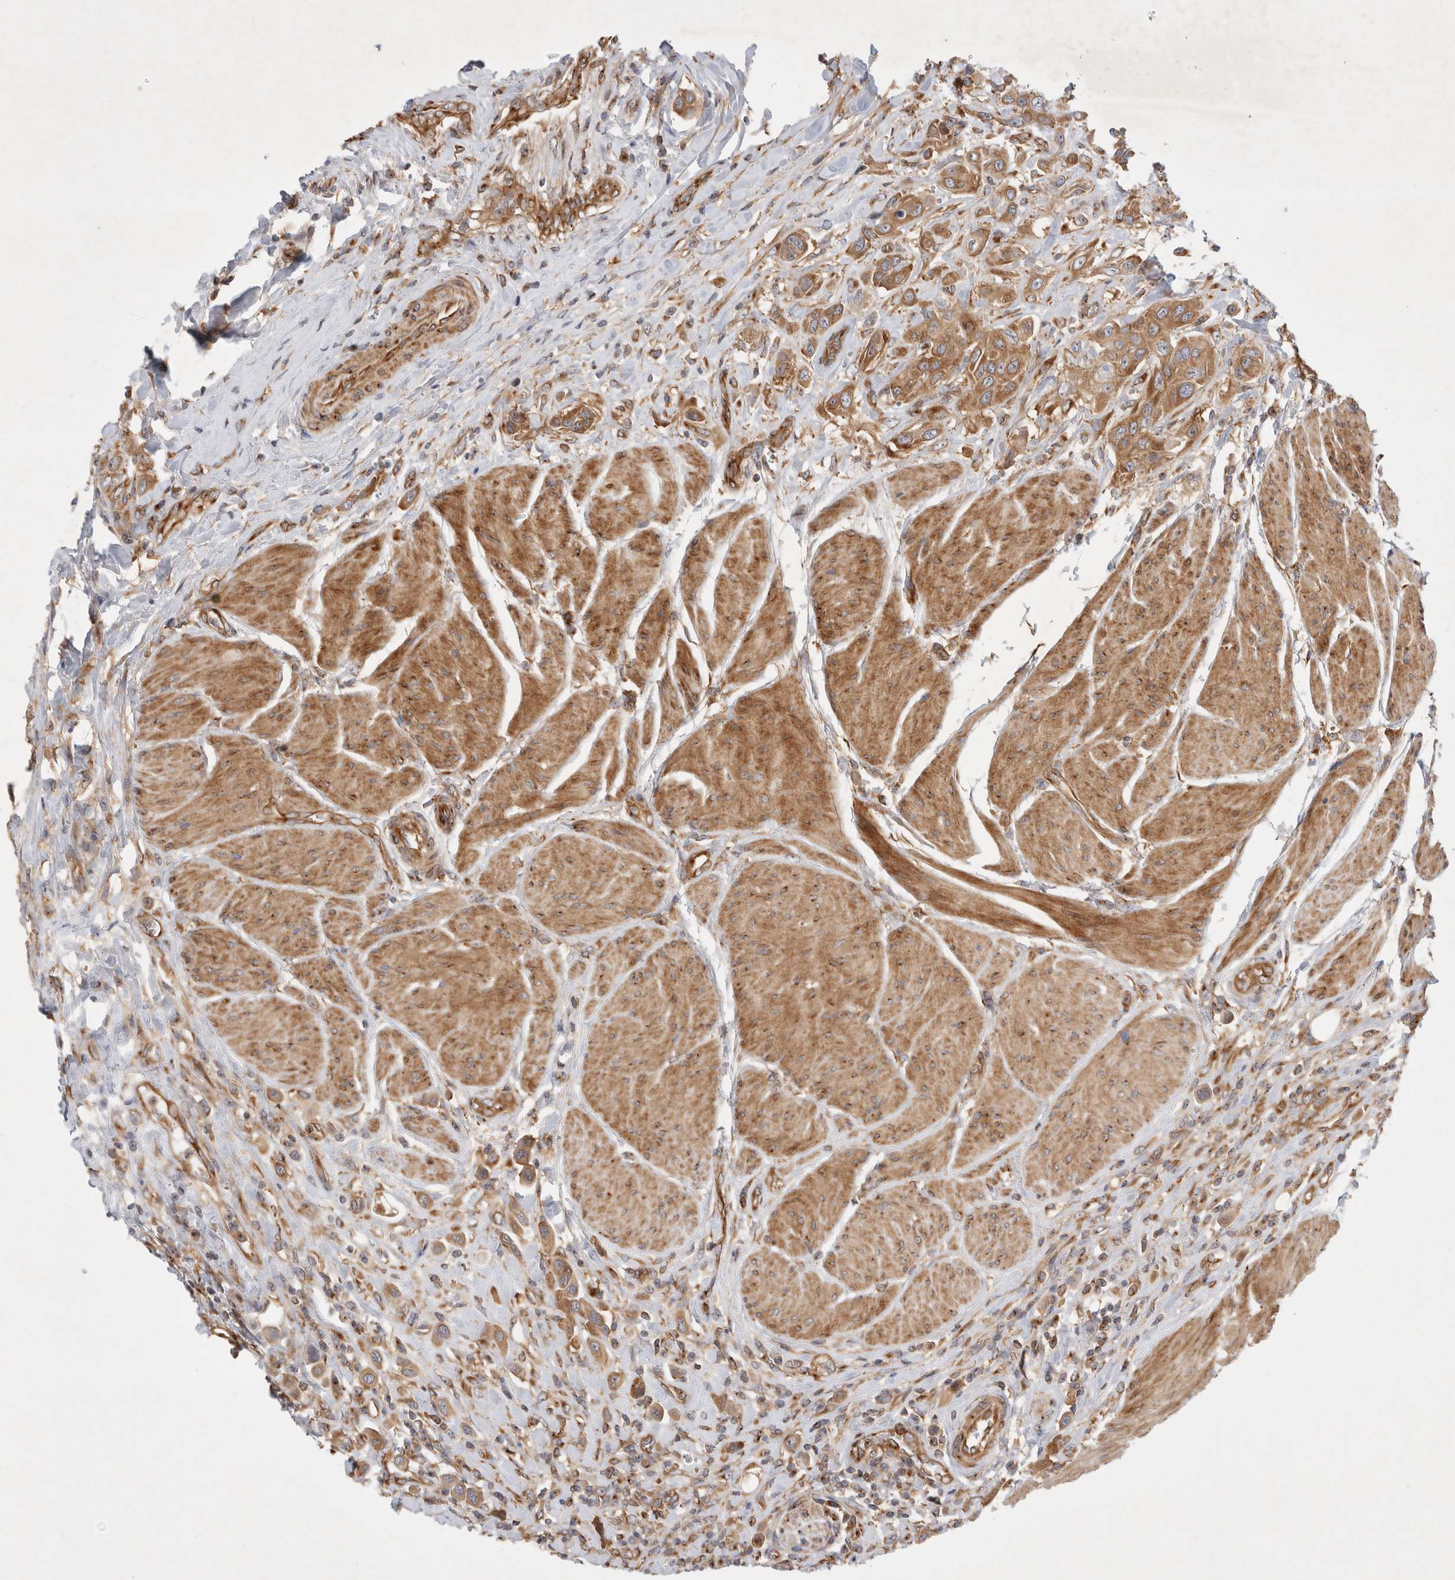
{"staining": {"intensity": "moderate", "quantity": ">75%", "location": "cytoplasmic/membranous"}, "tissue": "urothelial cancer", "cell_type": "Tumor cells", "image_type": "cancer", "snomed": [{"axis": "morphology", "description": "Urothelial carcinoma, High grade"}, {"axis": "topography", "description": "Urinary bladder"}], "caption": "Urothelial carcinoma (high-grade) stained with a protein marker shows moderate staining in tumor cells.", "gene": "GPR150", "patient": {"sex": "male", "age": 50}}